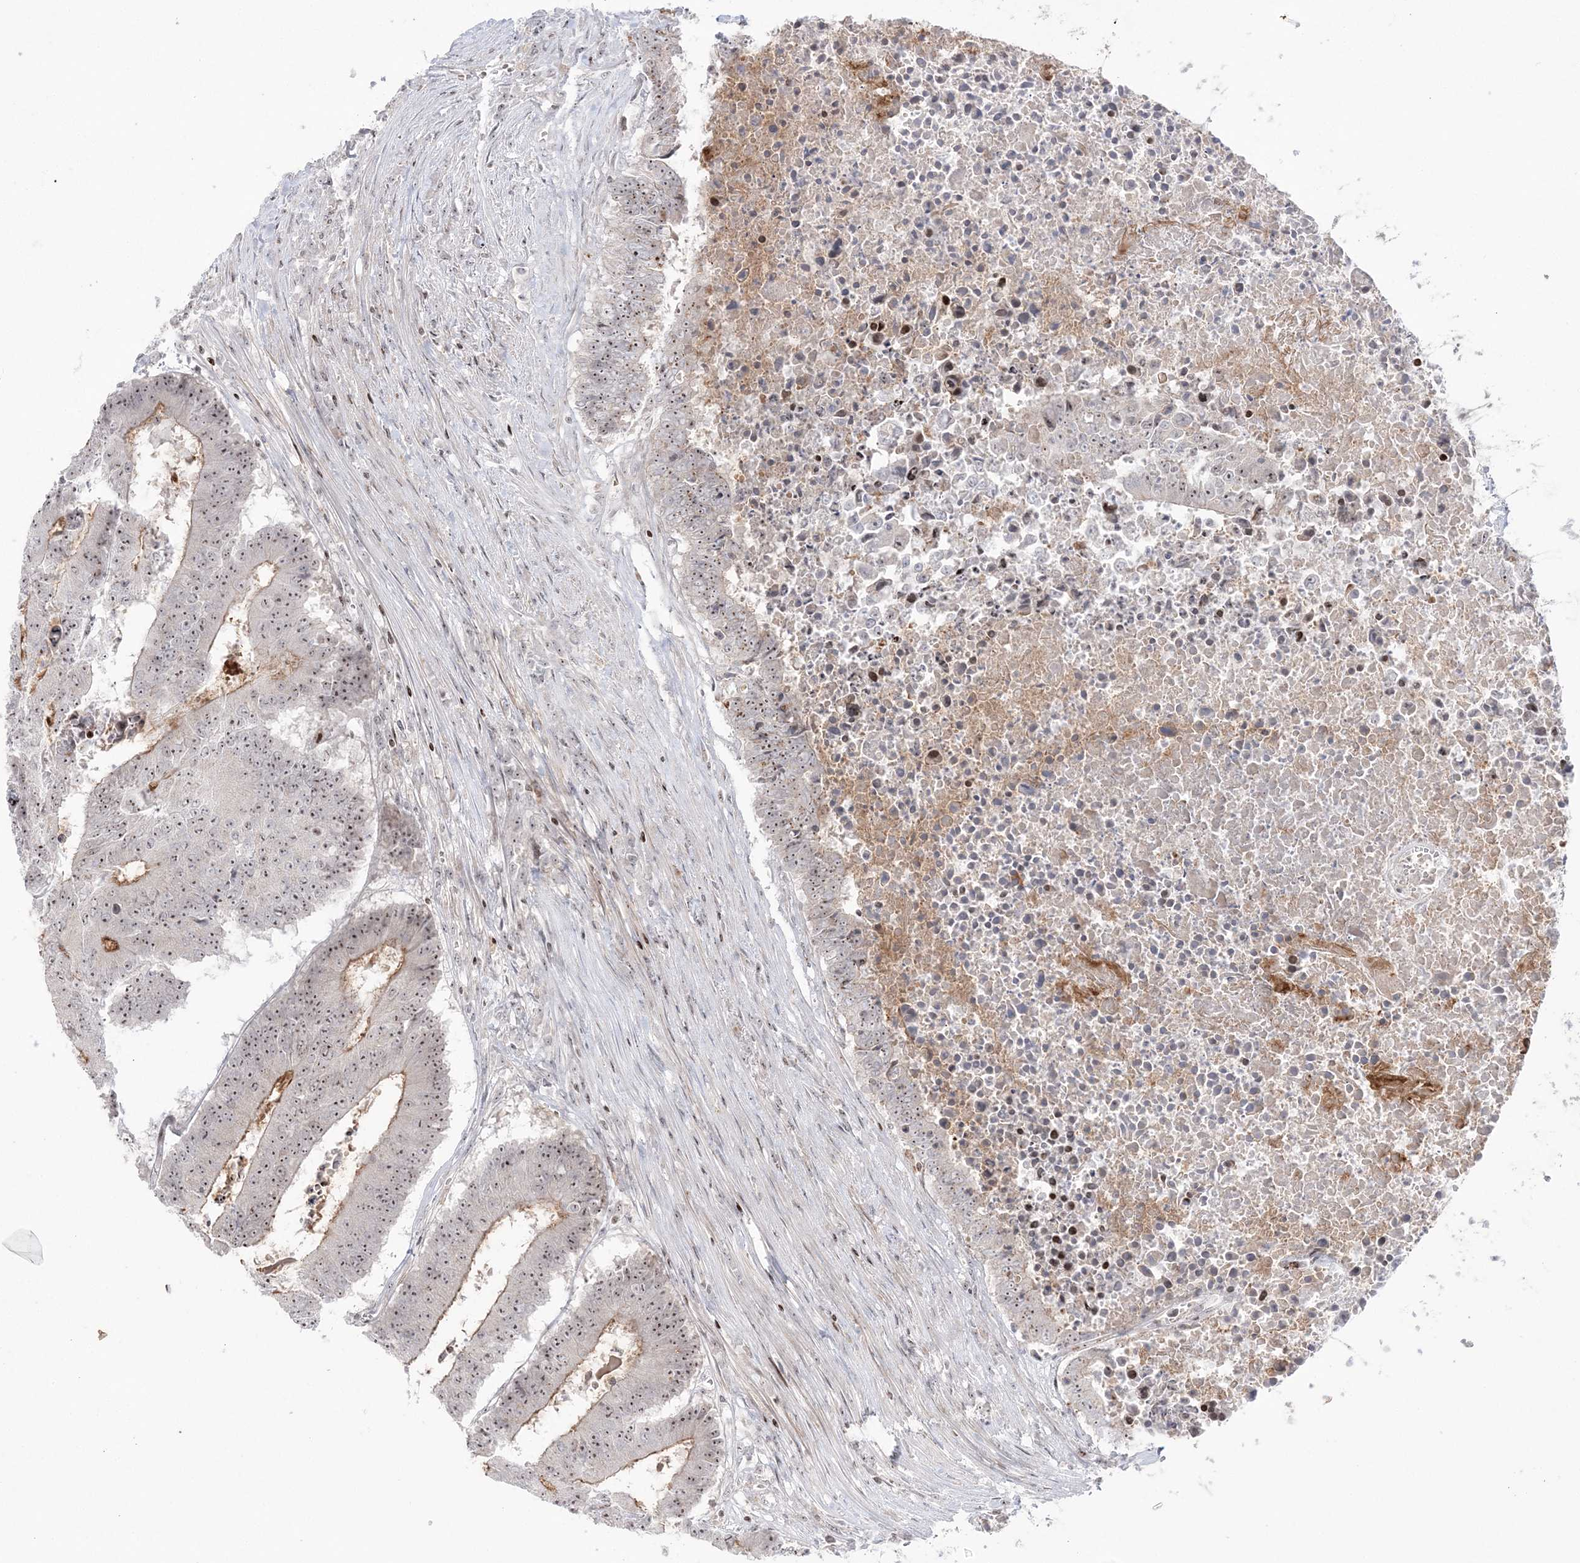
{"staining": {"intensity": "moderate", "quantity": ">75%", "location": "cytoplasmic/membranous,nuclear"}, "tissue": "colorectal cancer", "cell_type": "Tumor cells", "image_type": "cancer", "snomed": [{"axis": "morphology", "description": "Adenocarcinoma, NOS"}, {"axis": "topography", "description": "Colon"}], "caption": "This micrograph shows immunohistochemistry staining of human colorectal adenocarcinoma, with medium moderate cytoplasmic/membranous and nuclear expression in approximately >75% of tumor cells.", "gene": "SH3BP4", "patient": {"sex": "male", "age": 87}}